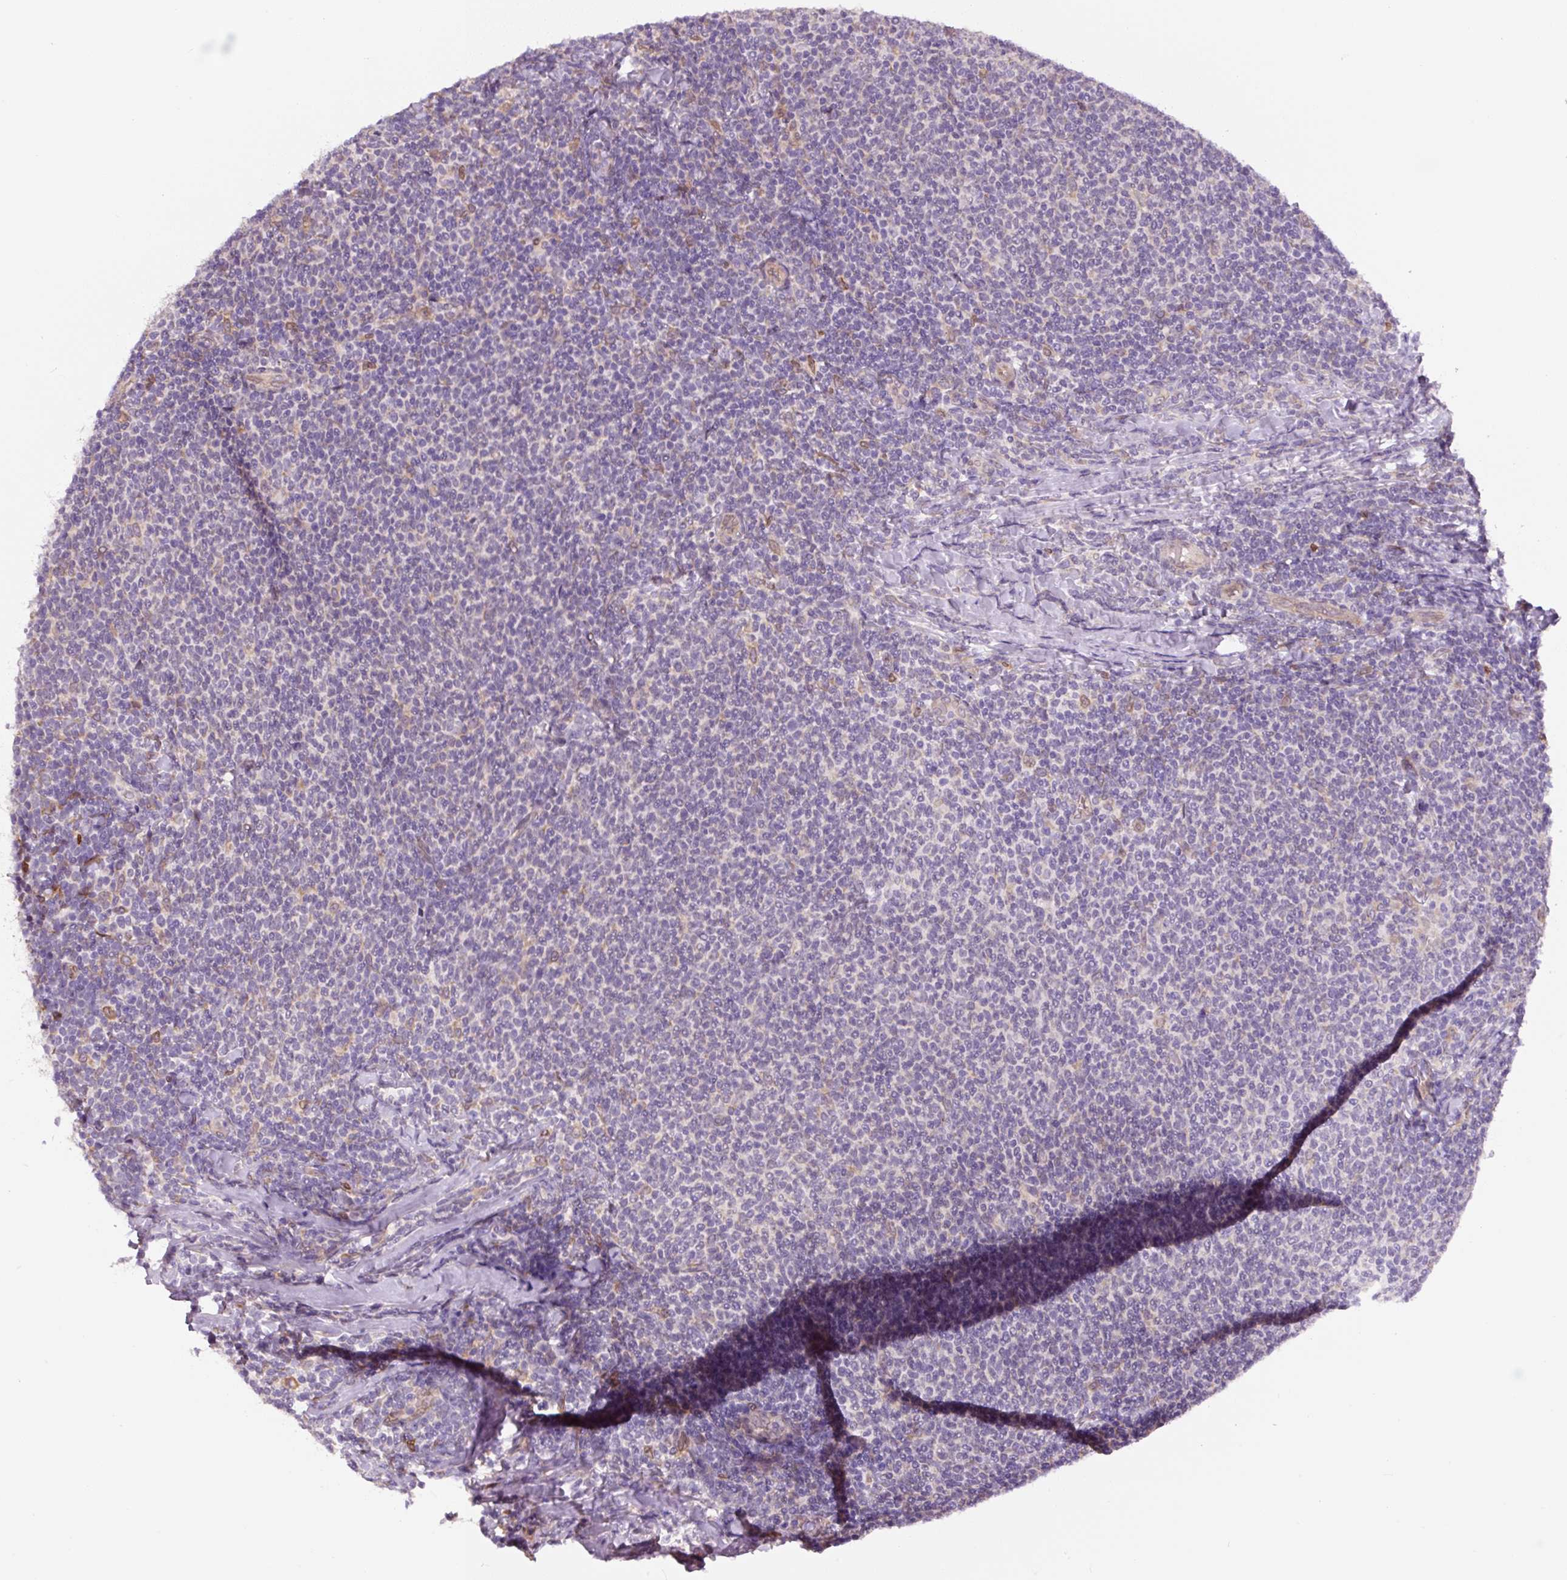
{"staining": {"intensity": "negative", "quantity": "none", "location": "none"}, "tissue": "lymphoma", "cell_type": "Tumor cells", "image_type": "cancer", "snomed": [{"axis": "morphology", "description": "Malignant lymphoma, non-Hodgkin's type, Low grade"}, {"axis": "topography", "description": "Lymph node"}], "caption": "This micrograph is of lymphoma stained with IHC to label a protein in brown with the nuclei are counter-stained blue. There is no positivity in tumor cells. Nuclei are stained in blue.", "gene": "ASRGL1", "patient": {"sex": "male", "age": 52}}